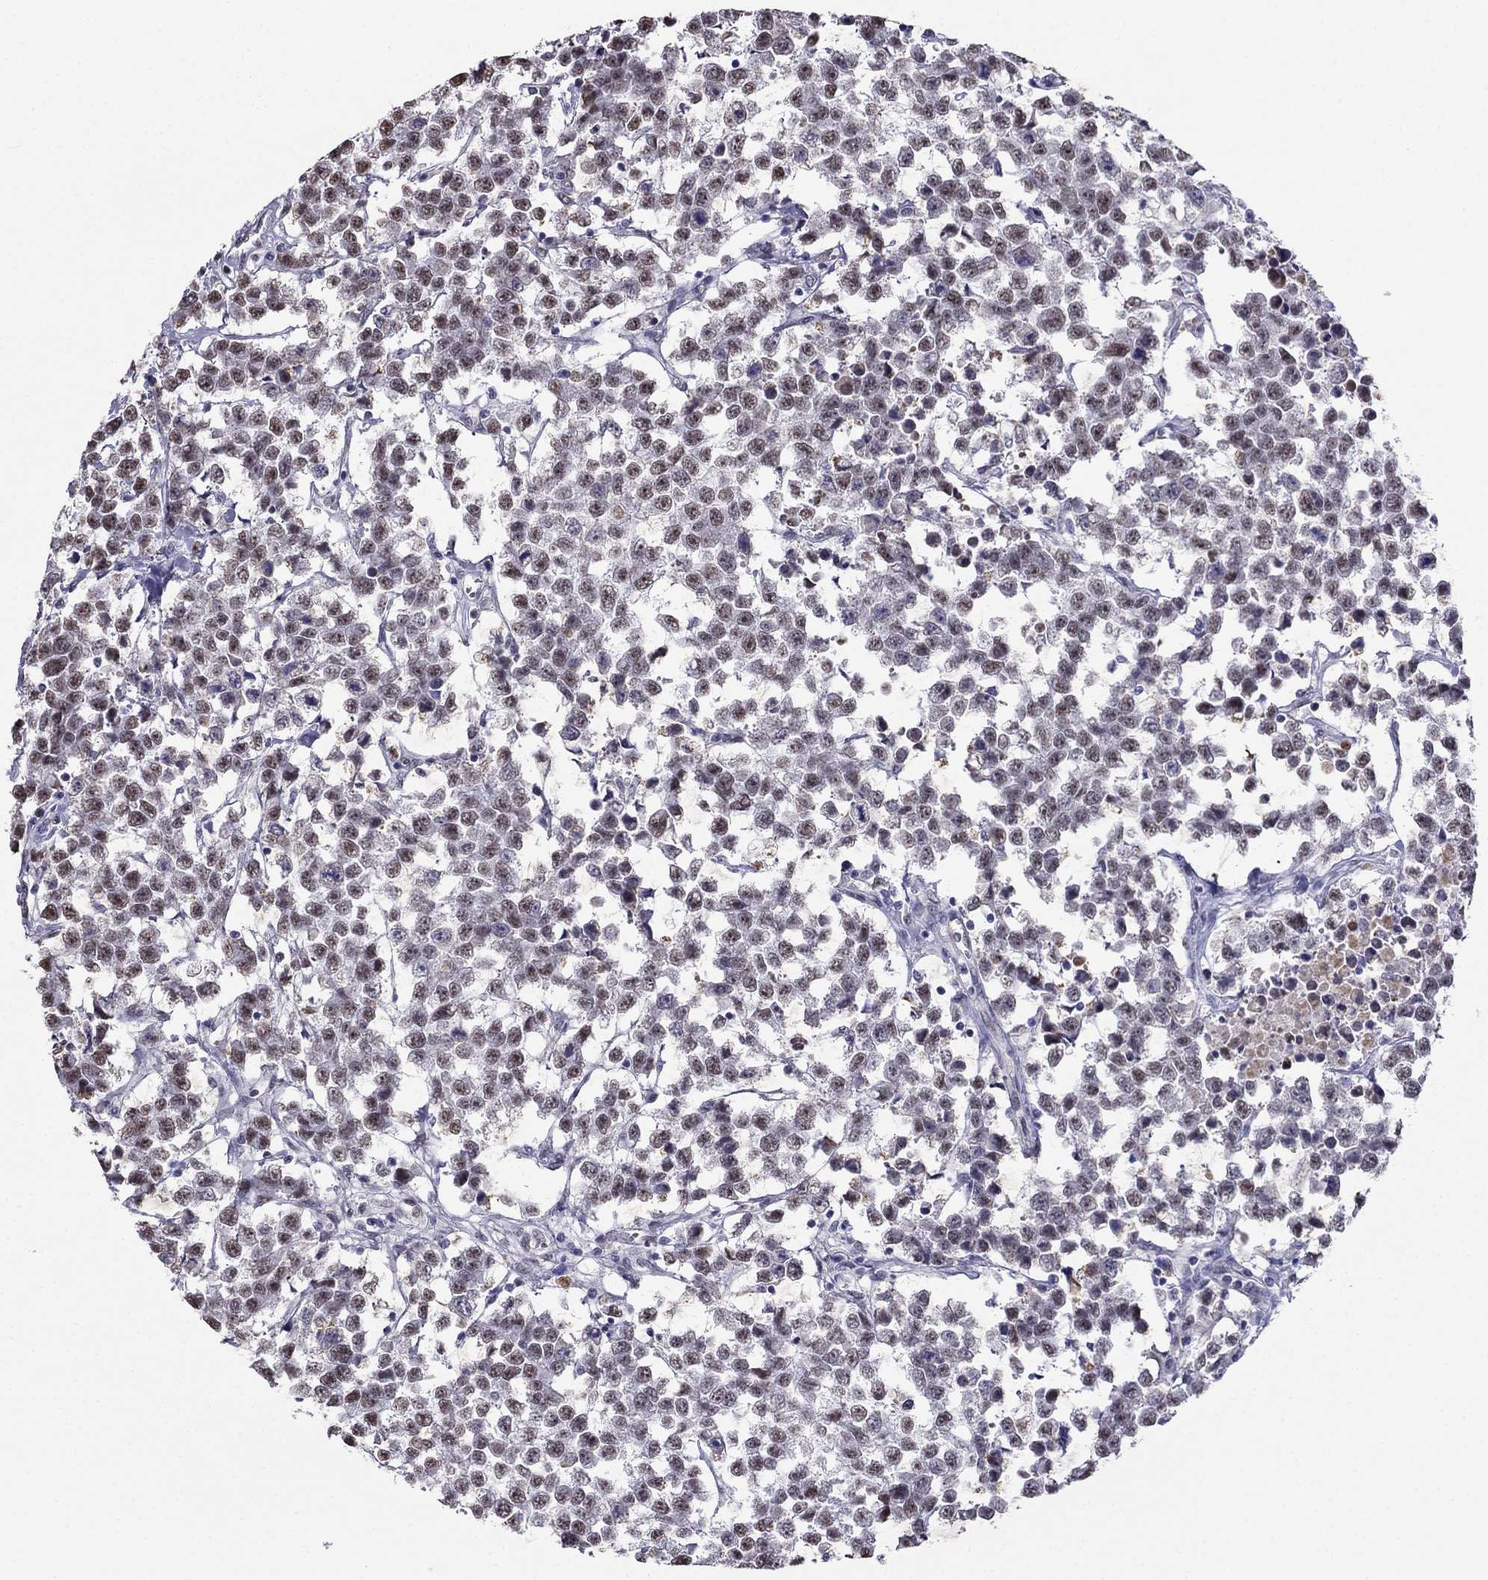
{"staining": {"intensity": "weak", "quantity": "25%-75%", "location": "nuclear"}, "tissue": "testis cancer", "cell_type": "Tumor cells", "image_type": "cancer", "snomed": [{"axis": "morphology", "description": "Seminoma, NOS"}, {"axis": "topography", "description": "Testis"}], "caption": "Protein analysis of seminoma (testis) tissue shows weak nuclear positivity in about 25%-75% of tumor cells.", "gene": "PPM1G", "patient": {"sex": "male", "age": 59}}